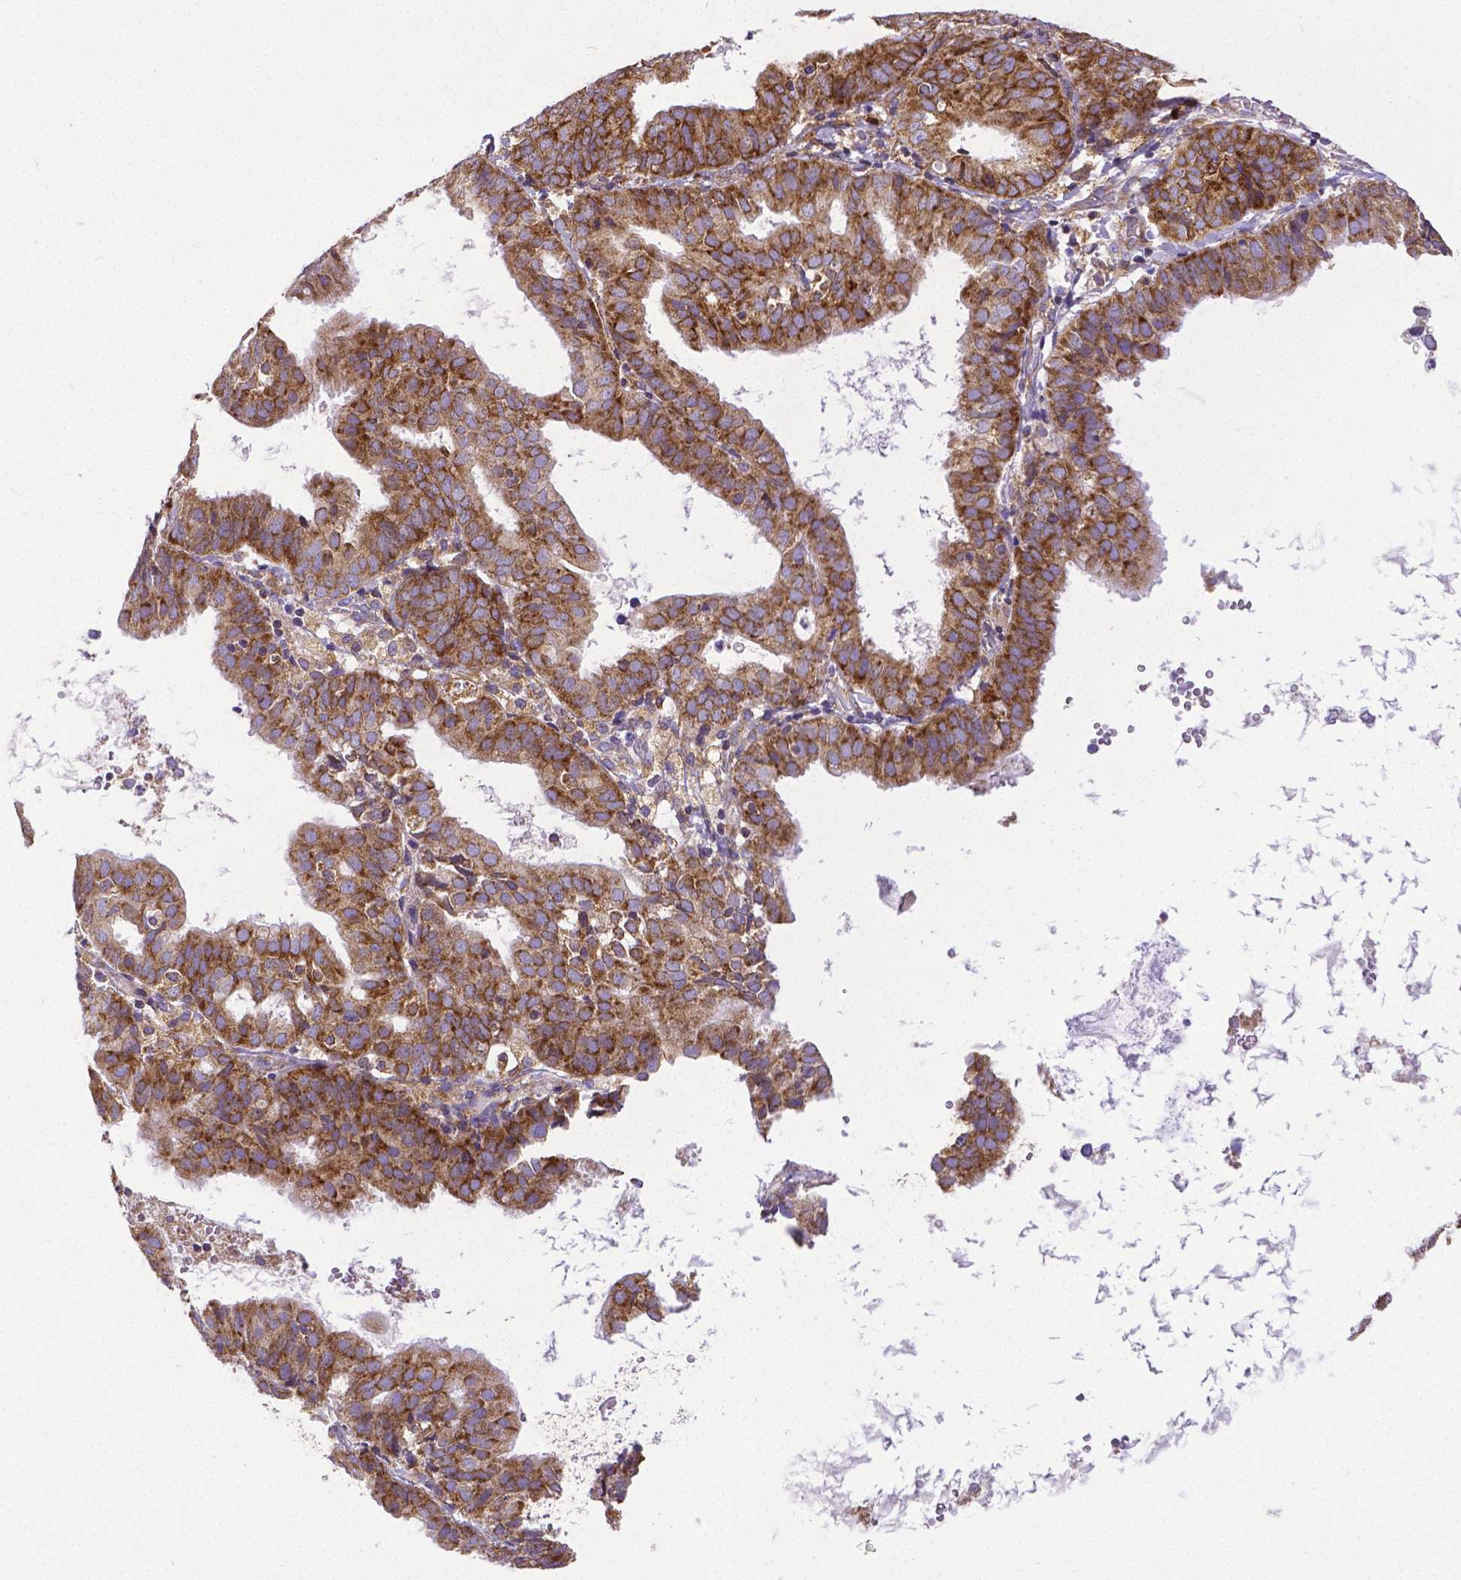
{"staining": {"intensity": "strong", "quantity": ">75%", "location": "cytoplasmic/membranous"}, "tissue": "endometrial cancer", "cell_type": "Tumor cells", "image_type": "cancer", "snomed": [{"axis": "morphology", "description": "Adenocarcinoma, NOS"}, {"axis": "topography", "description": "Endometrium"}], "caption": "Immunohistochemistry (DAB (3,3'-diaminobenzidine)) staining of human endometrial cancer displays strong cytoplasmic/membranous protein staining in approximately >75% of tumor cells.", "gene": "MTDH", "patient": {"sex": "female", "age": 80}}